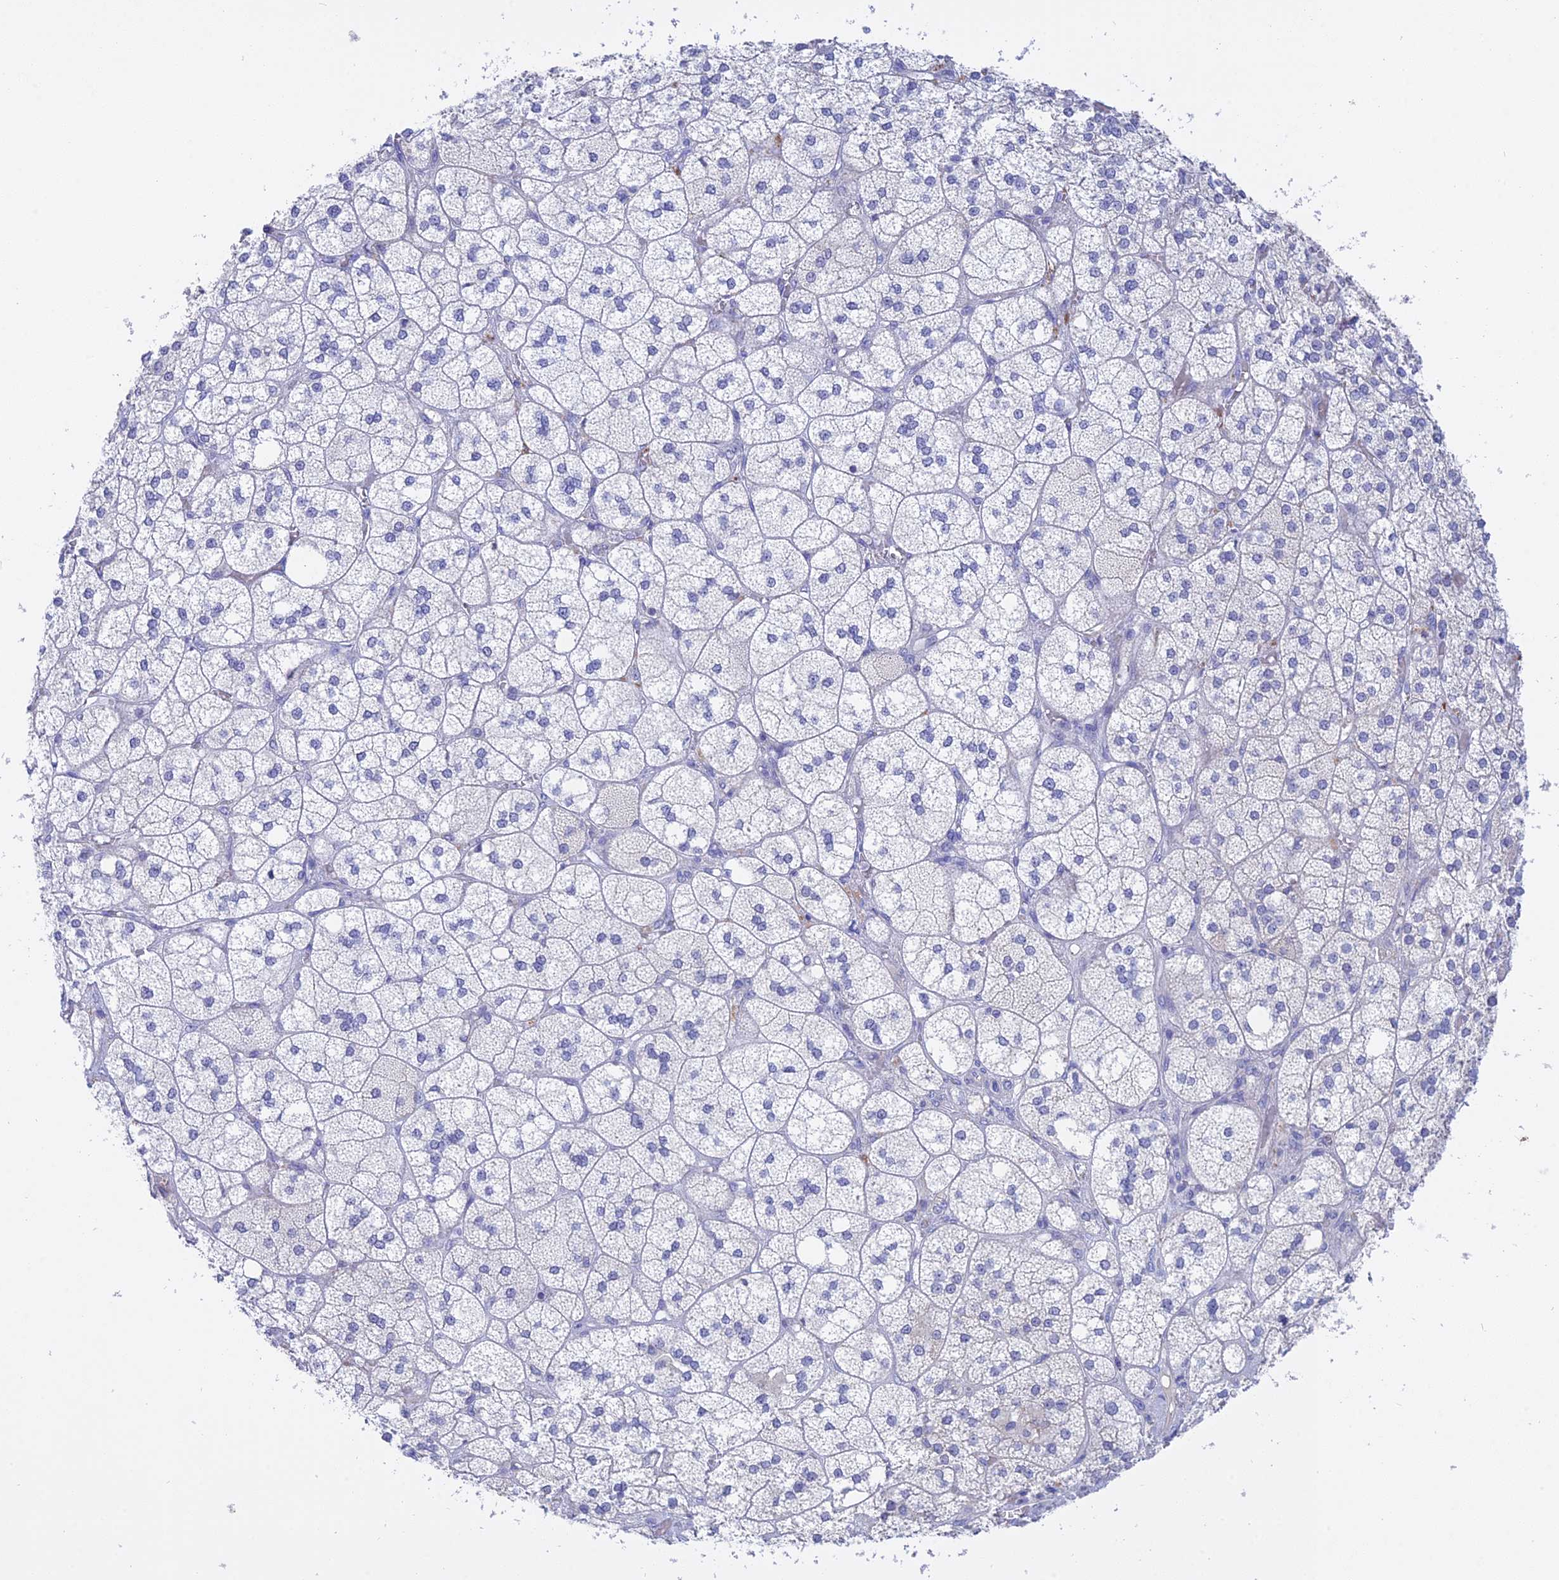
{"staining": {"intensity": "negative", "quantity": "none", "location": "none"}, "tissue": "adrenal gland", "cell_type": "Glandular cells", "image_type": "normal", "snomed": [{"axis": "morphology", "description": "Normal tissue, NOS"}, {"axis": "topography", "description": "Adrenal gland"}], "caption": "Immunohistochemistry (IHC) micrograph of benign adrenal gland stained for a protein (brown), which exhibits no positivity in glandular cells. (Brightfield microscopy of DAB immunohistochemistry at high magnification).", "gene": "ADGRA1", "patient": {"sex": "male", "age": 61}}